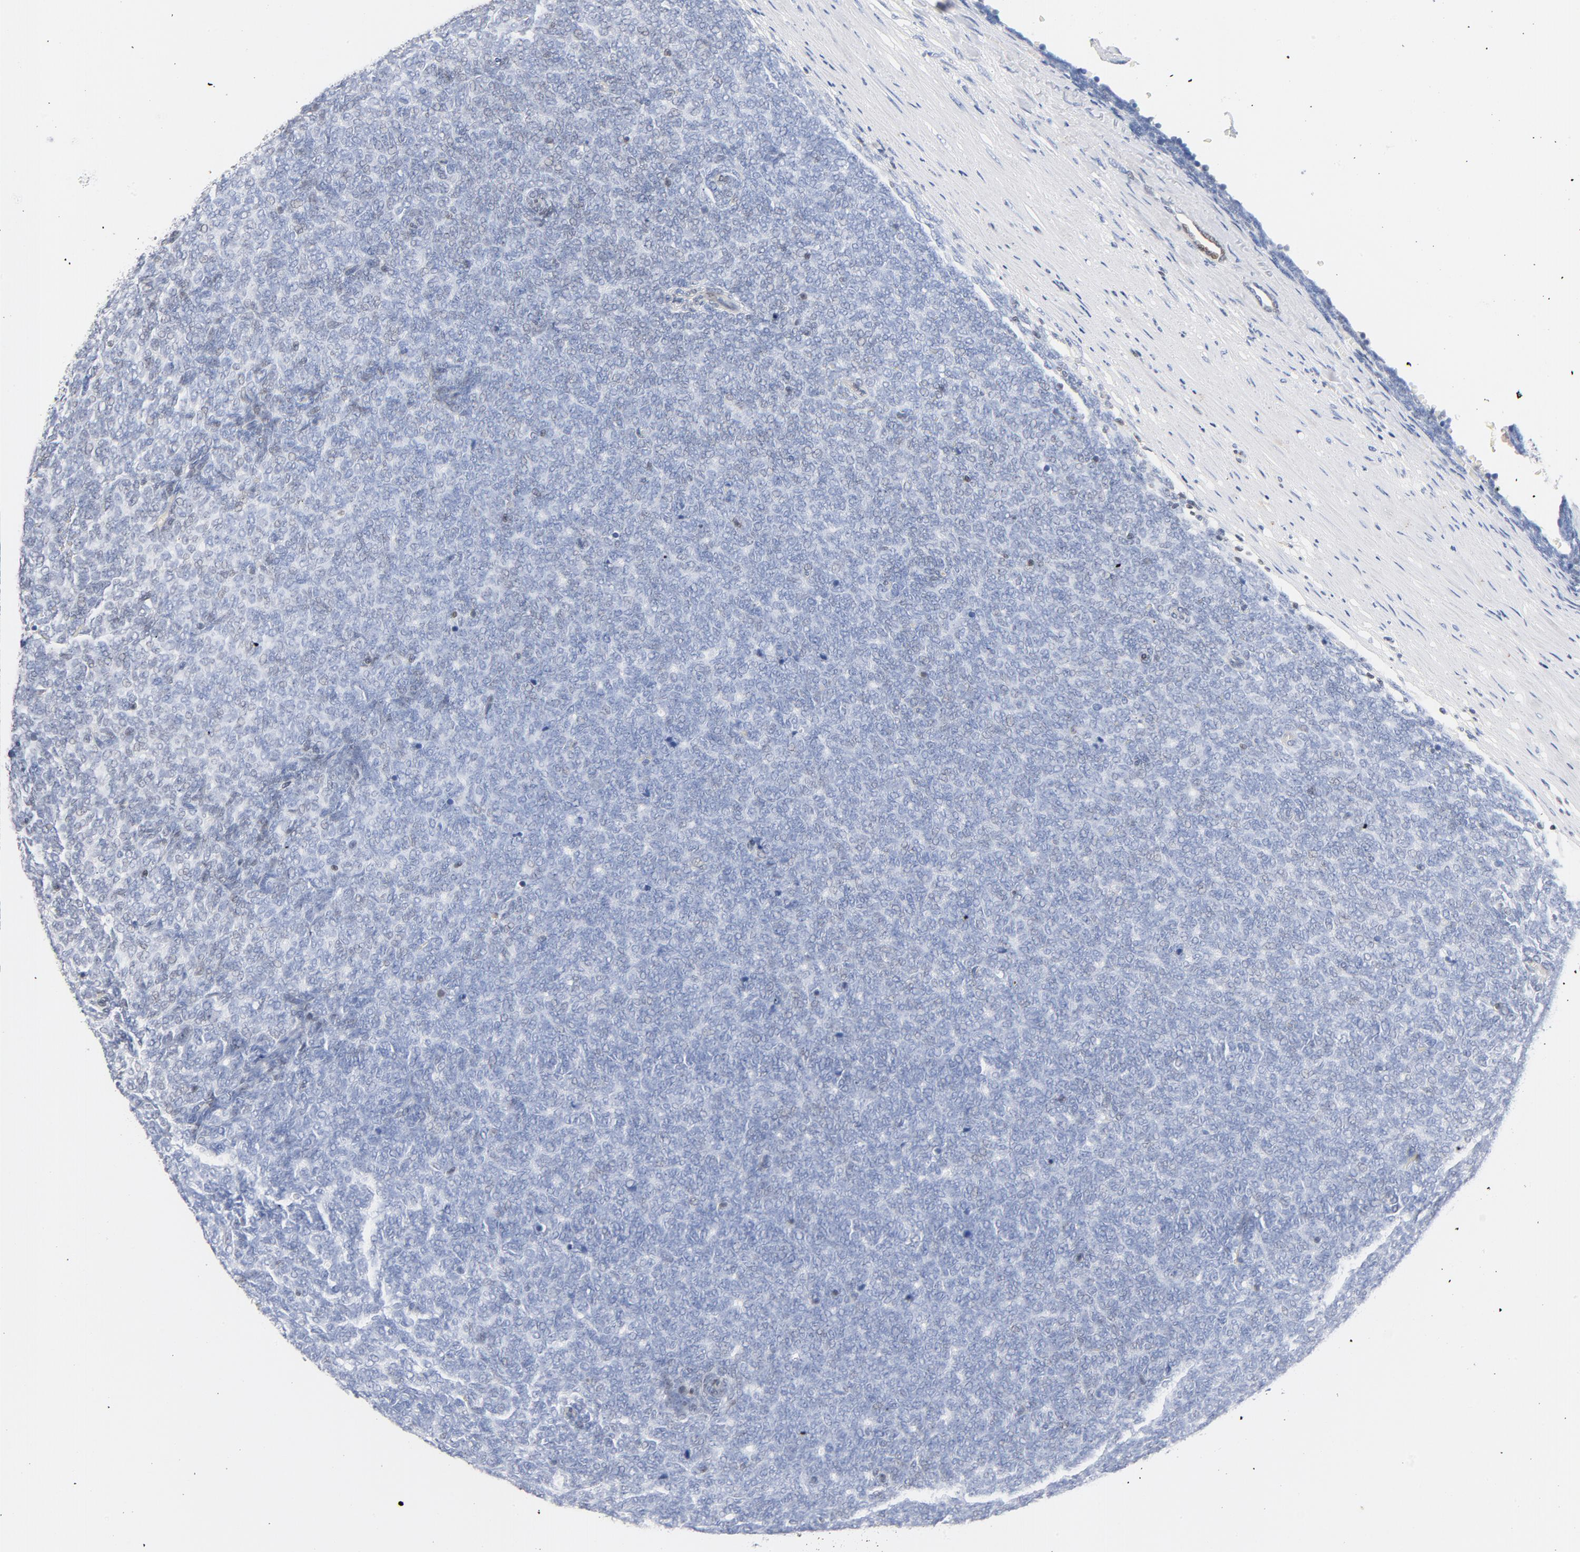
{"staining": {"intensity": "negative", "quantity": "none", "location": "none"}, "tissue": "renal cancer", "cell_type": "Tumor cells", "image_type": "cancer", "snomed": [{"axis": "morphology", "description": "Neoplasm, malignant, NOS"}, {"axis": "topography", "description": "Kidney"}], "caption": "This image is of renal neoplasm (malignant) stained with immunohistochemistry (IHC) to label a protein in brown with the nuclei are counter-stained blue. There is no positivity in tumor cells. (DAB (3,3'-diaminobenzidine) immunohistochemistry (IHC) with hematoxylin counter stain).", "gene": "CDKN1B", "patient": {"sex": "male", "age": 28}}